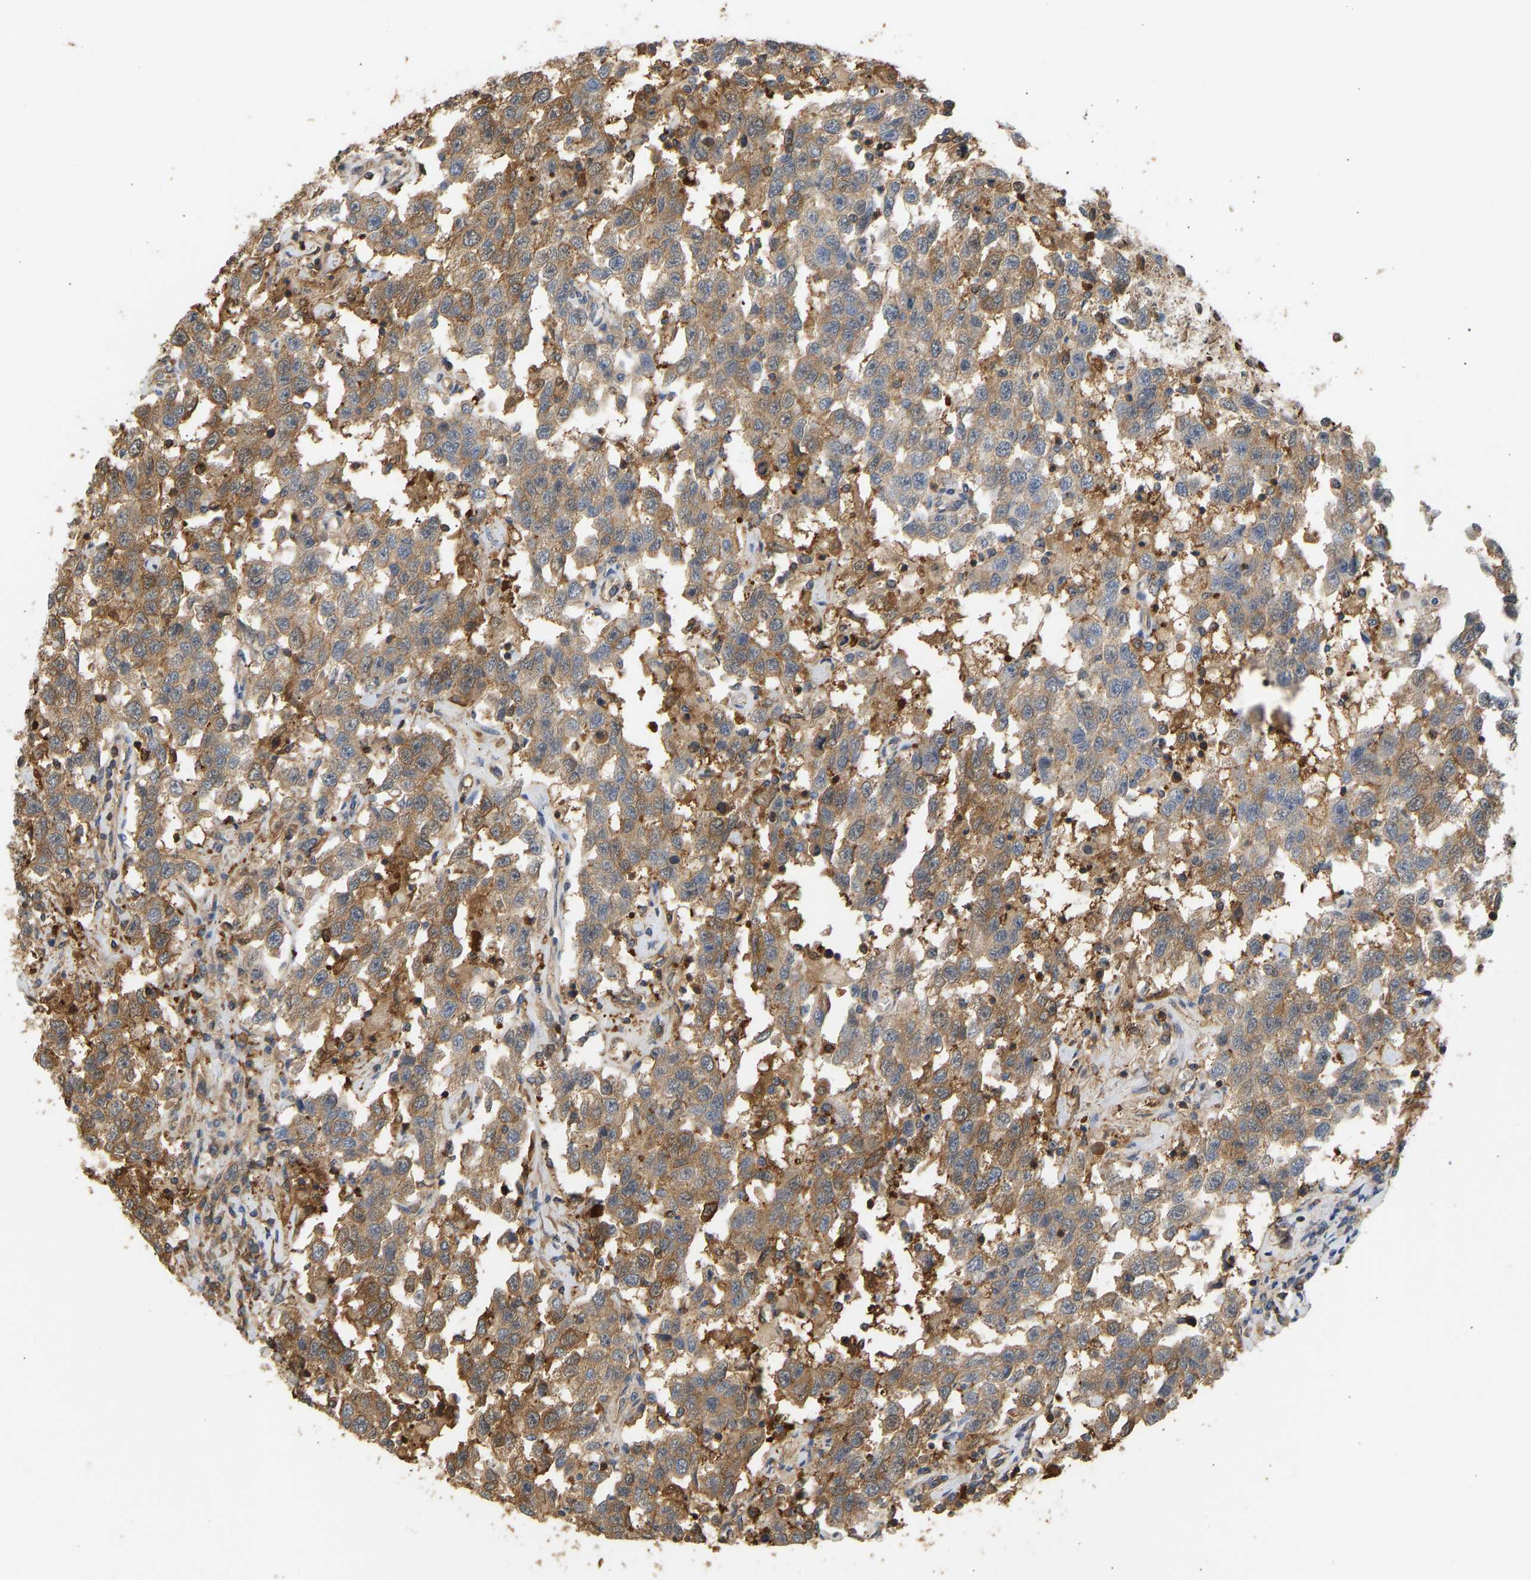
{"staining": {"intensity": "moderate", "quantity": ">75%", "location": "cytoplasmic/membranous"}, "tissue": "testis cancer", "cell_type": "Tumor cells", "image_type": "cancer", "snomed": [{"axis": "morphology", "description": "Seminoma, NOS"}, {"axis": "topography", "description": "Testis"}], "caption": "Immunohistochemistry (IHC) of human seminoma (testis) demonstrates medium levels of moderate cytoplasmic/membranous positivity in about >75% of tumor cells.", "gene": "ENO1", "patient": {"sex": "male", "age": 41}}